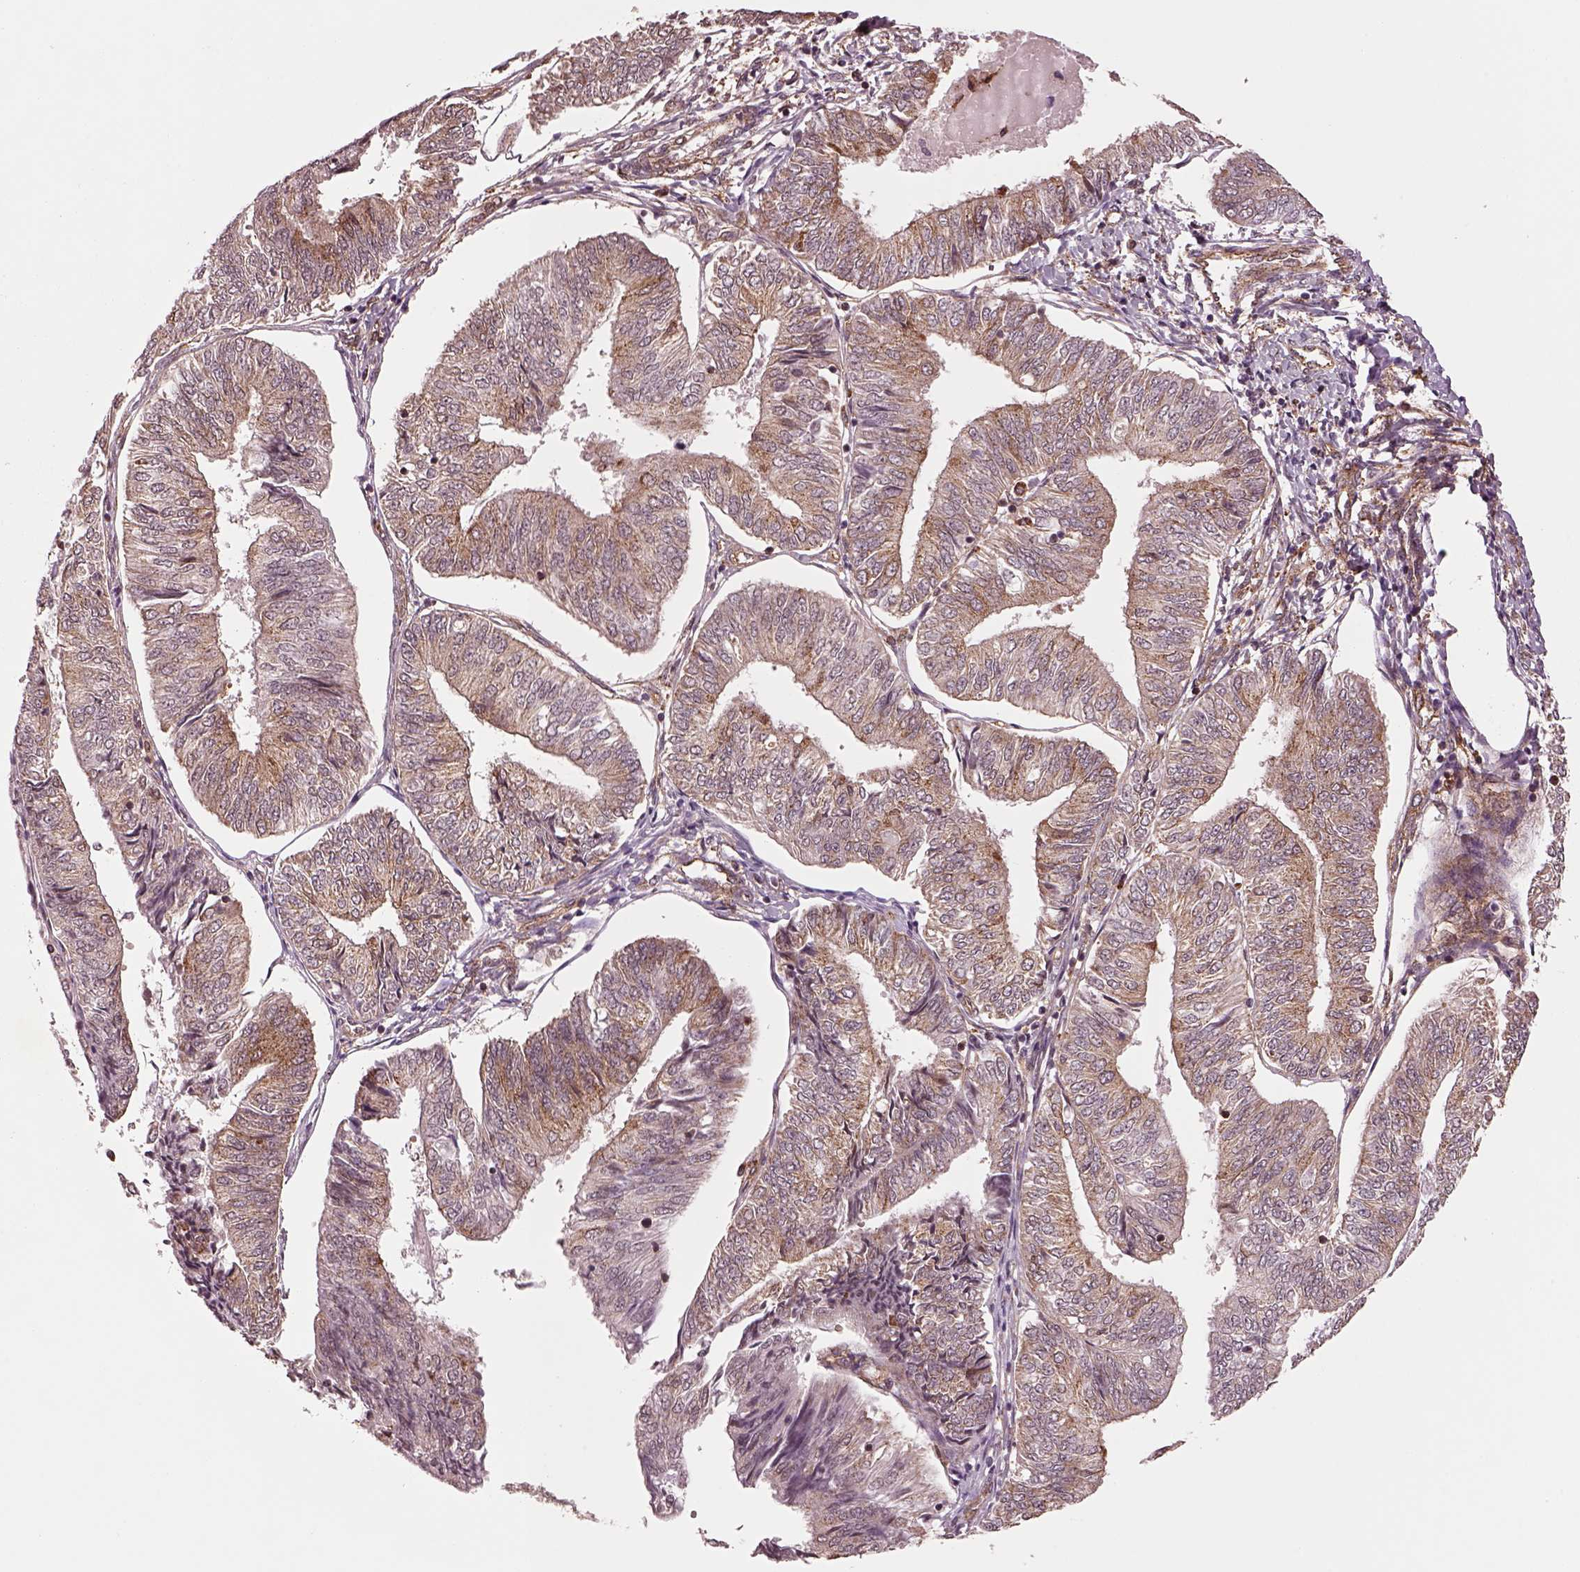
{"staining": {"intensity": "moderate", "quantity": "<25%", "location": "cytoplasmic/membranous"}, "tissue": "endometrial cancer", "cell_type": "Tumor cells", "image_type": "cancer", "snomed": [{"axis": "morphology", "description": "Adenocarcinoma, NOS"}, {"axis": "topography", "description": "Endometrium"}], "caption": "A histopathology image showing moderate cytoplasmic/membranous expression in approximately <25% of tumor cells in endometrial adenocarcinoma, as visualized by brown immunohistochemical staining.", "gene": "WASHC2A", "patient": {"sex": "female", "age": 58}}